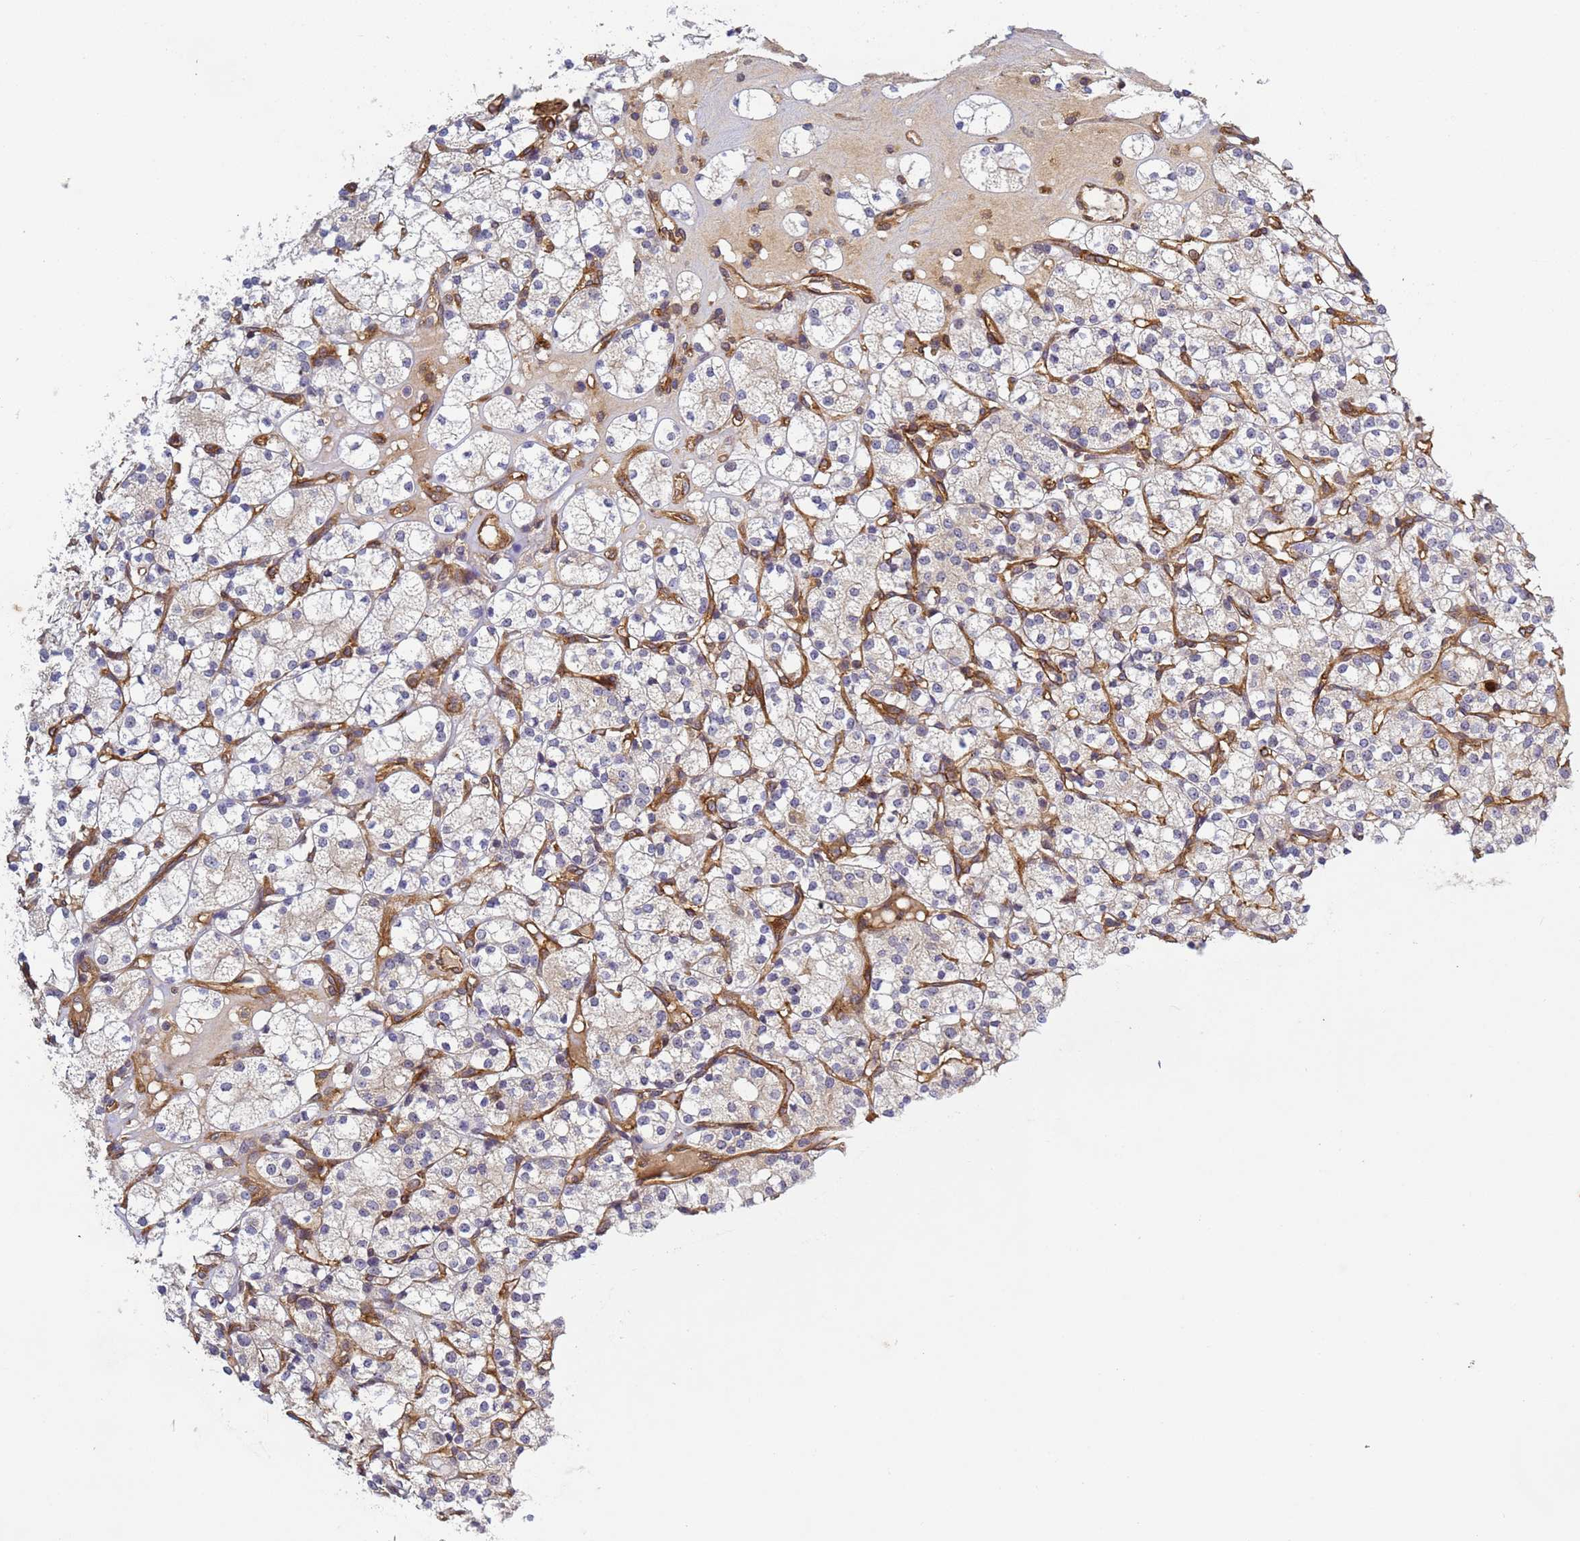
{"staining": {"intensity": "negative", "quantity": "none", "location": "none"}, "tissue": "renal cancer", "cell_type": "Tumor cells", "image_type": "cancer", "snomed": [{"axis": "morphology", "description": "Adenocarcinoma, NOS"}, {"axis": "topography", "description": "Kidney"}], "caption": "Tumor cells show no significant protein expression in renal adenocarcinoma.", "gene": "C8orf34", "patient": {"sex": "male", "age": 77}}